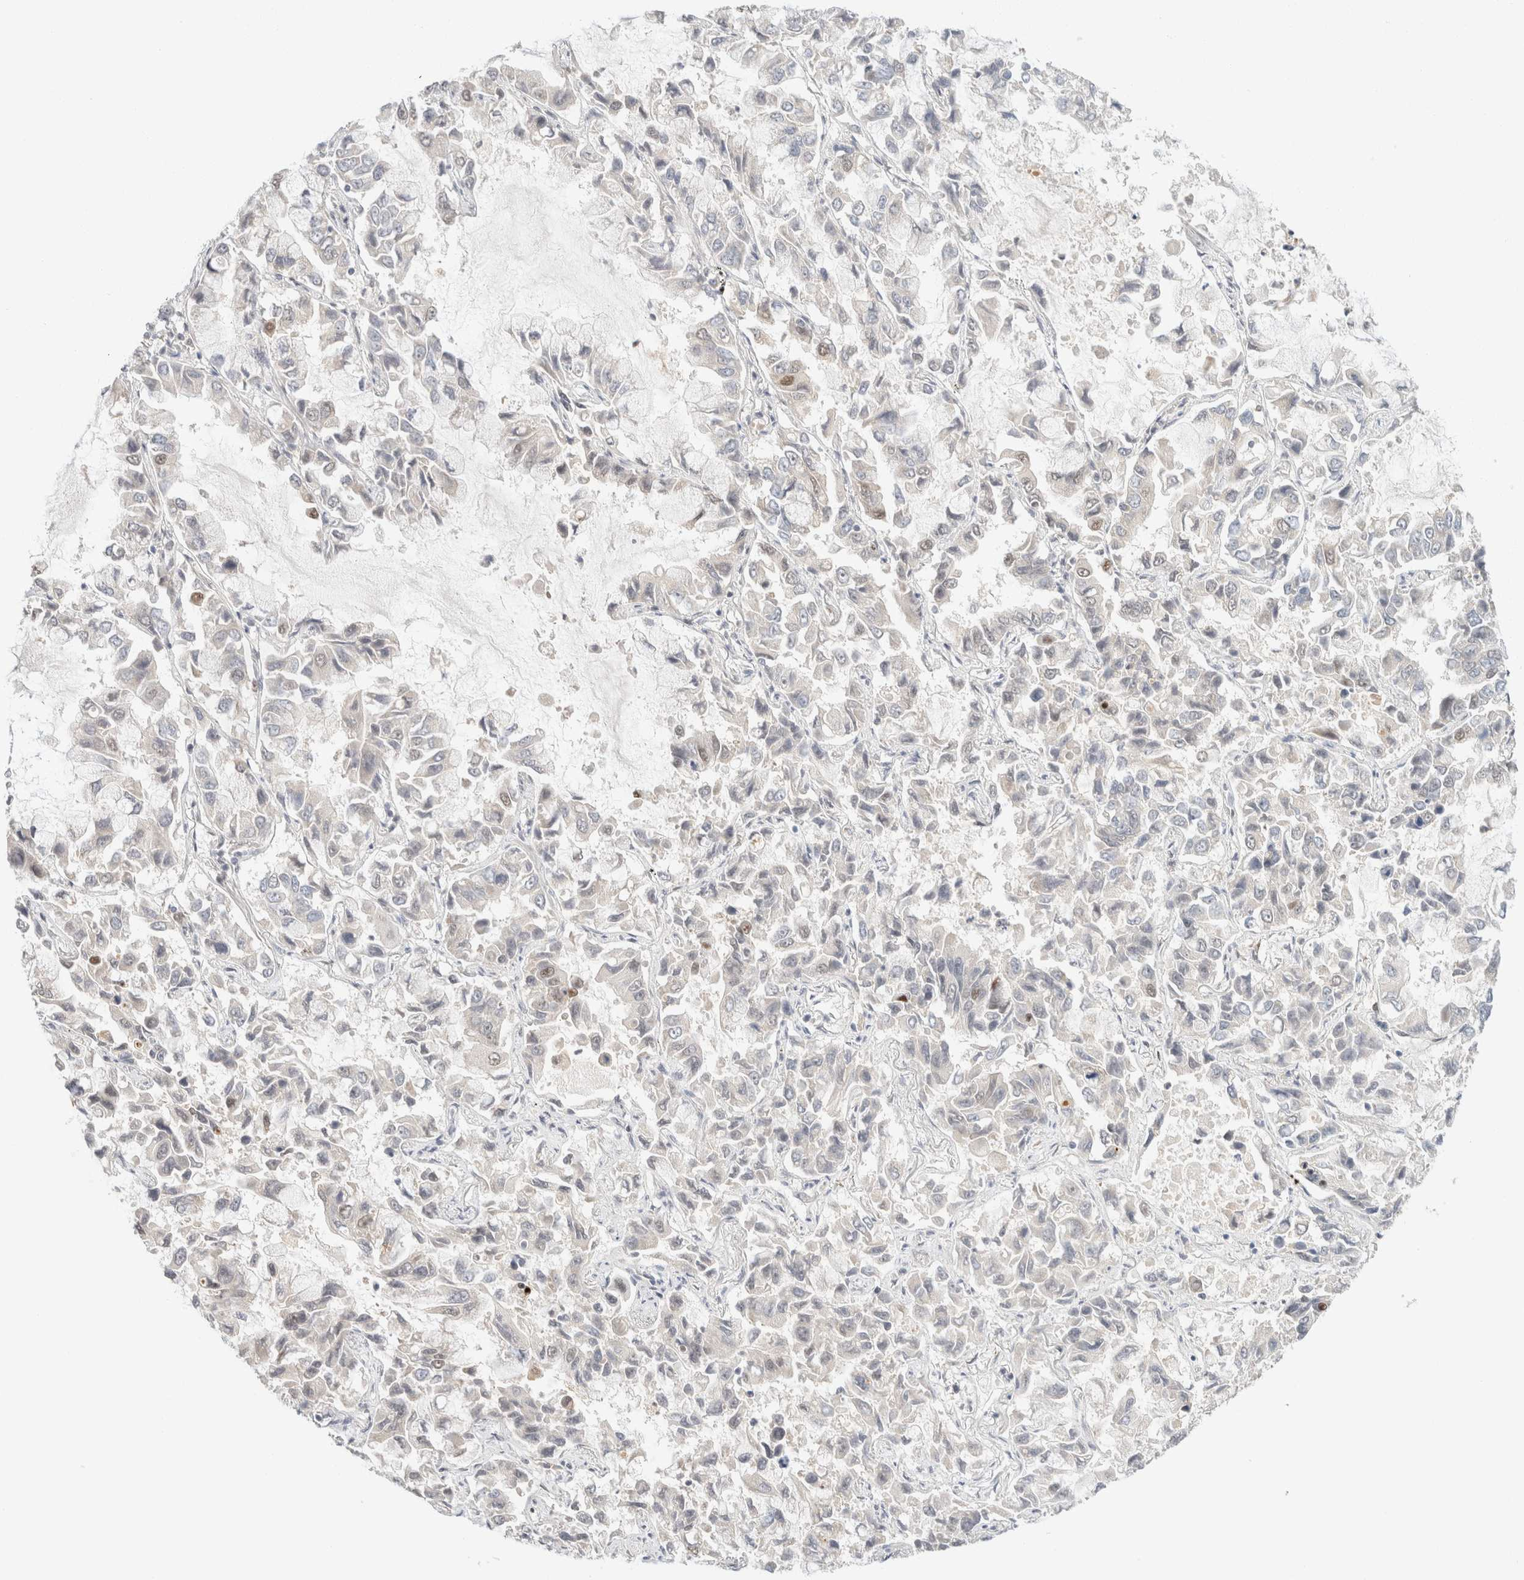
{"staining": {"intensity": "negative", "quantity": "none", "location": "none"}, "tissue": "lung cancer", "cell_type": "Tumor cells", "image_type": "cancer", "snomed": [{"axis": "morphology", "description": "Adenocarcinoma, NOS"}, {"axis": "topography", "description": "Lung"}], "caption": "Immunohistochemistry (IHC) histopathology image of human adenocarcinoma (lung) stained for a protein (brown), which shows no staining in tumor cells.", "gene": "ZNF768", "patient": {"sex": "male", "age": 64}}